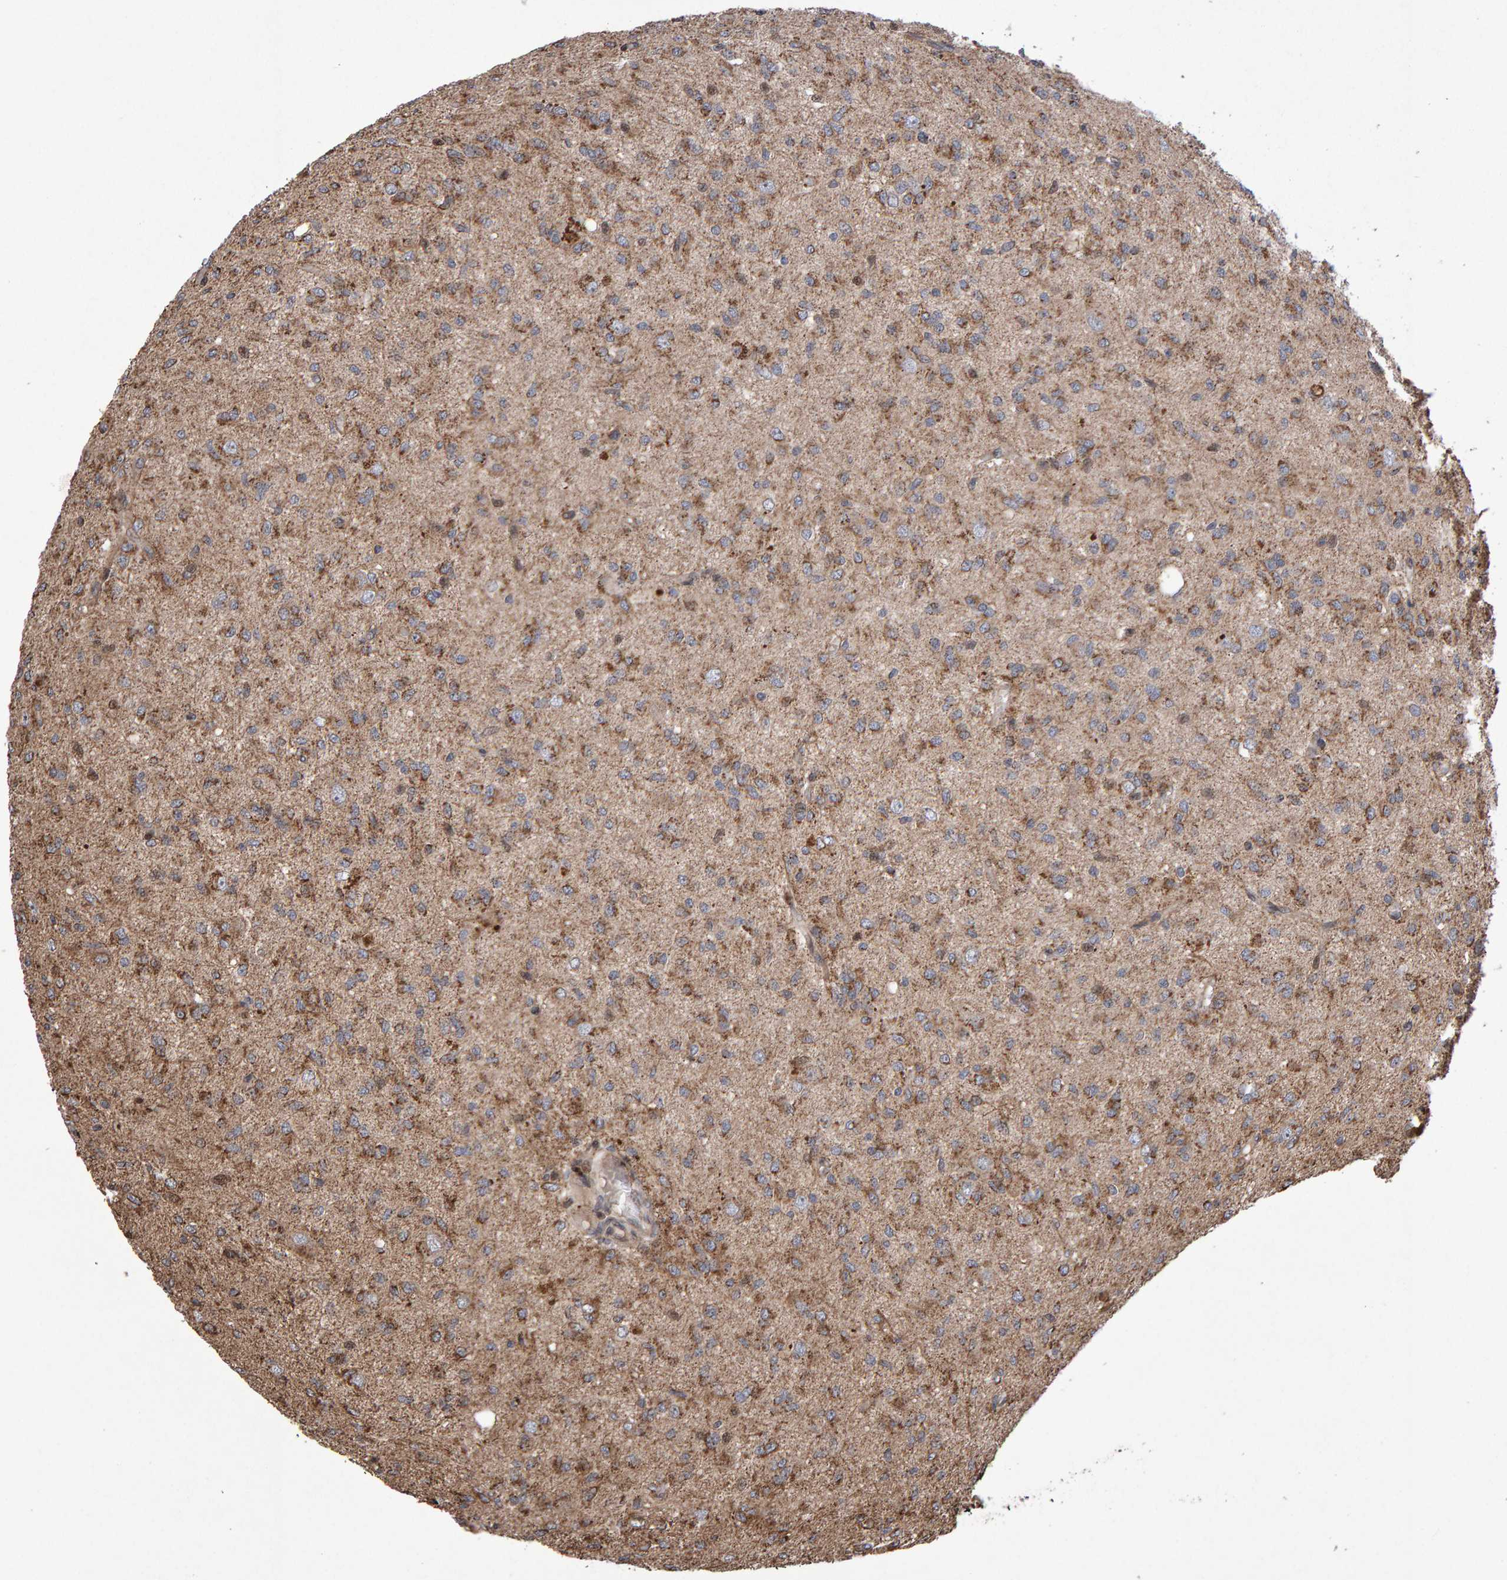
{"staining": {"intensity": "weak", "quantity": ">75%", "location": "cytoplasmic/membranous"}, "tissue": "glioma", "cell_type": "Tumor cells", "image_type": "cancer", "snomed": [{"axis": "morphology", "description": "Glioma, malignant, High grade"}, {"axis": "topography", "description": "Brain"}], "caption": "Brown immunohistochemical staining in glioma demonstrates weak cytoplasmic/membranous staining in approximately >75% of tumor cells.", "gene": "PECR", "patient": {"sex": "female", "age": 59}}